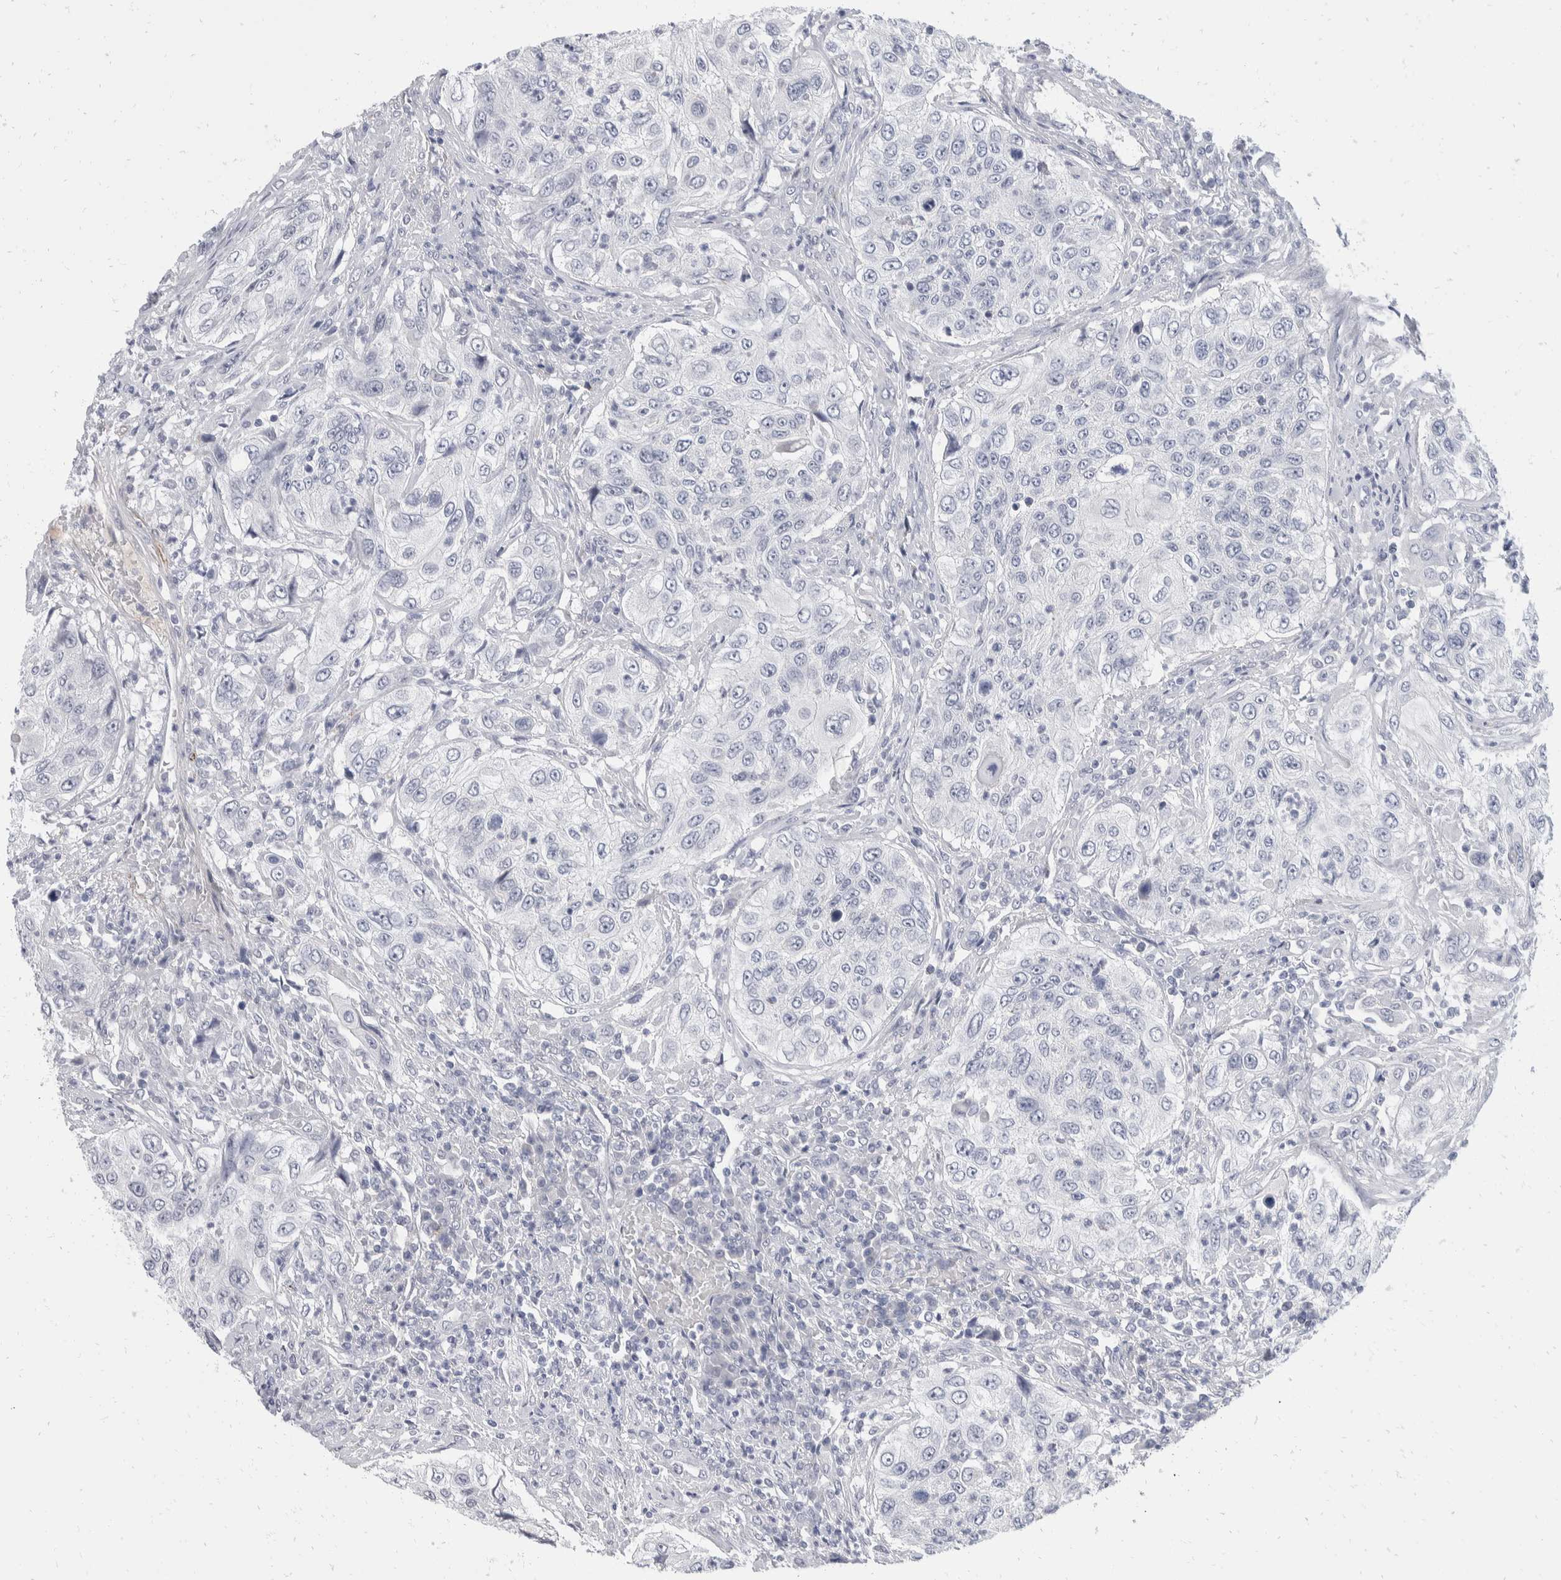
{"staining": {"intensity": "negative", "quantity": "none", "location": "none"}, "tissue": "urothelial cancer", "cell_type": "Tumor cells", "image_type": "cancer", "snomed": [{"axis": "morphology", "description": "Urothelial carcinoma, High grade"}, {"axis": "topography", "description": "Urinary bladder"}], "caption": "This is an IHC micrograph of human urothelial cancer. There is no positivity in tumor cells.", "gene": "CATSPERD", "patient": {"sex": "female", "age": 60}}